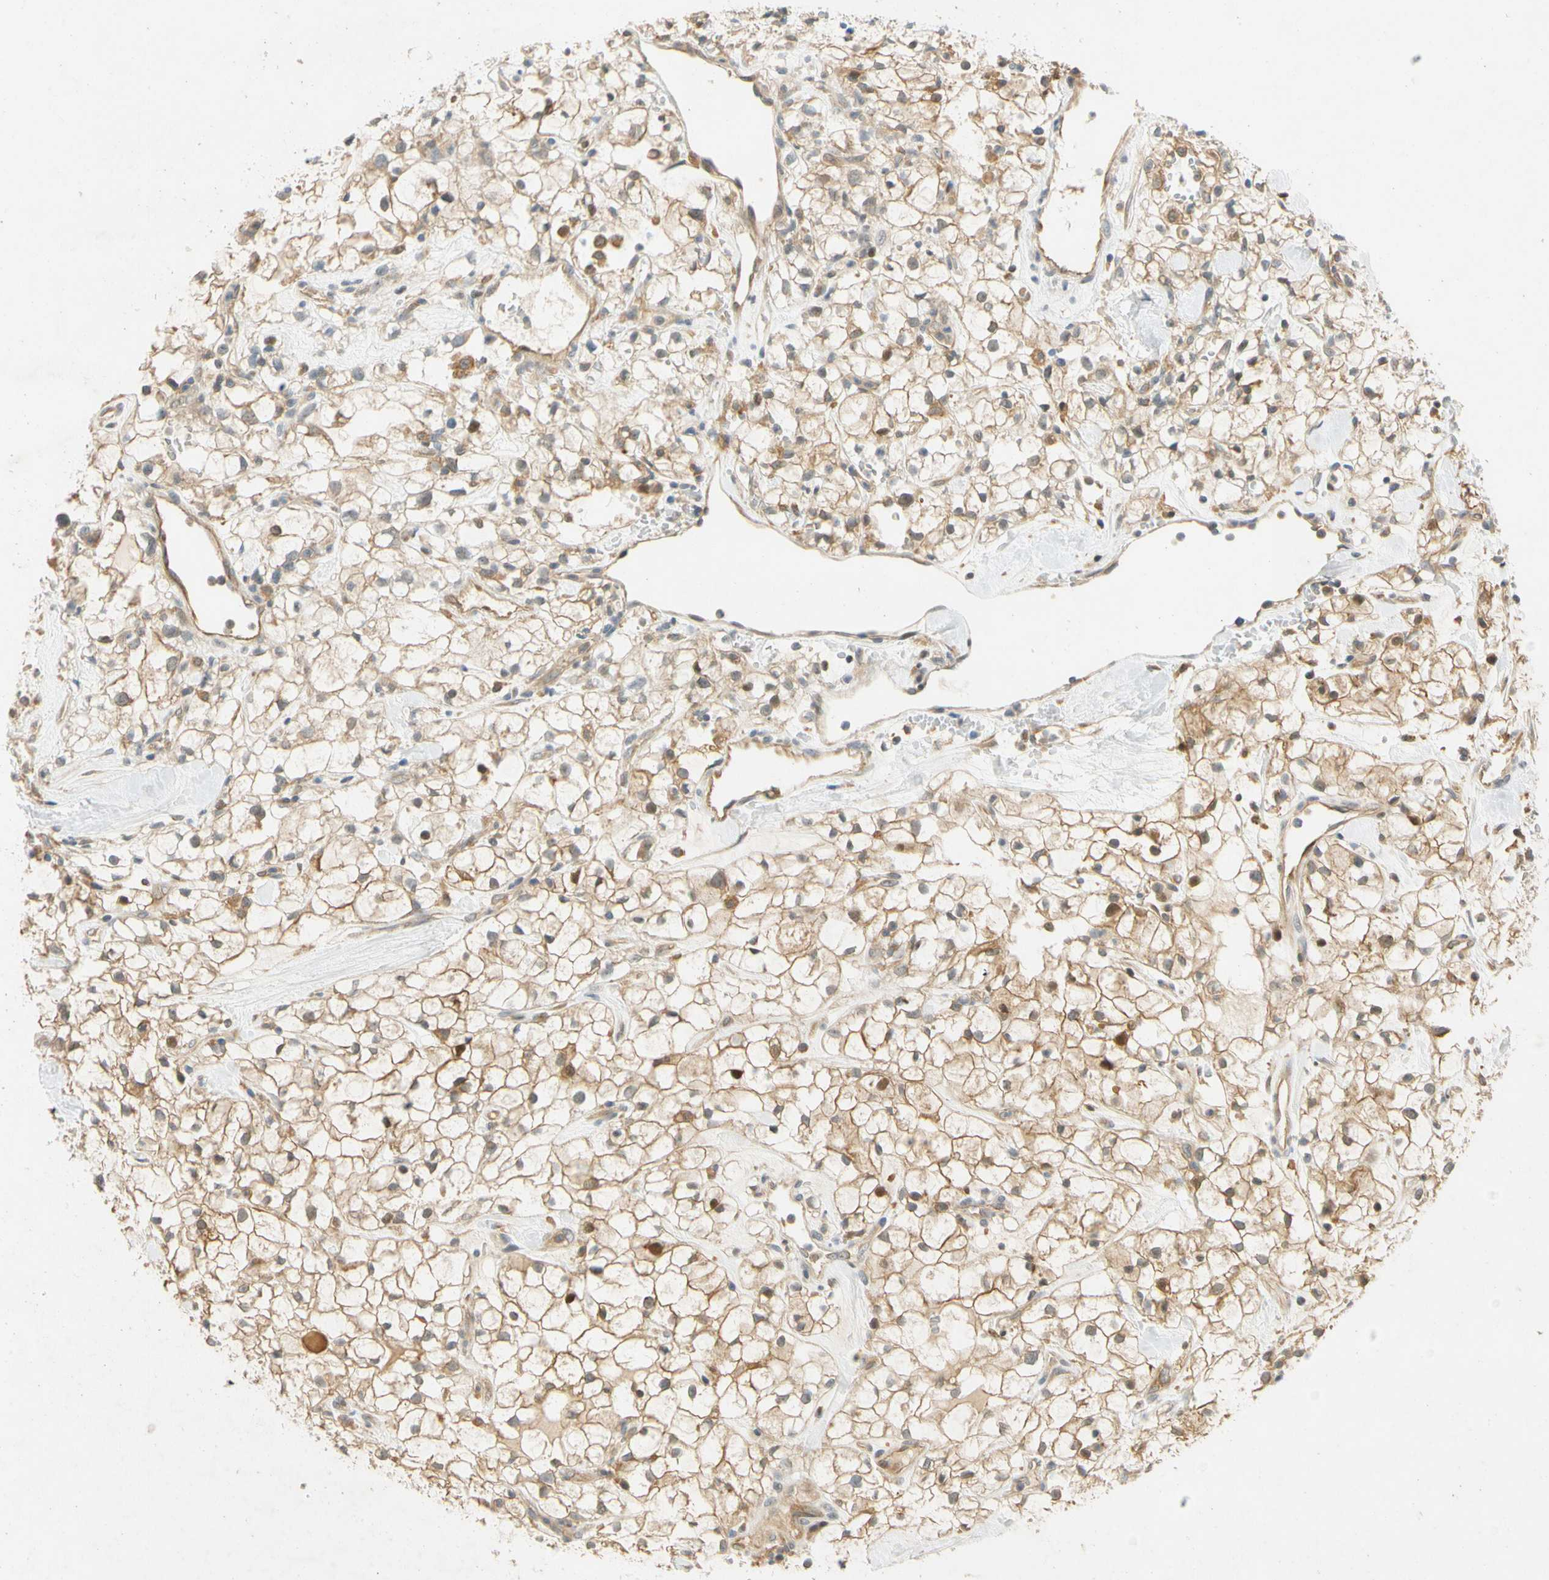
{"staining": {"intensity": "weak", "quantity": ">75%", "location": "cytoplasmic/membranous,nuclear"}, "tissue": "renal cancer", "cell_type": "Tumor cells", "image_type": "cancer", "snomed": [{"axis": "morphology", "description": "Adenocarcinoma, NOS"}, {"axis": "topography", "description": "Kidney"}], "caption": "Renal adenocarcinoma stained for a protein reveals weak cytoplasmic/membranous and nuclear positivity in tumor cells. (Stains: DAB in brown, nuclei in blue, Microscopy: brightfield microscopy at high magnification).", "gene": "GATD1", "patient": {"sex": "female", "age": 60}}